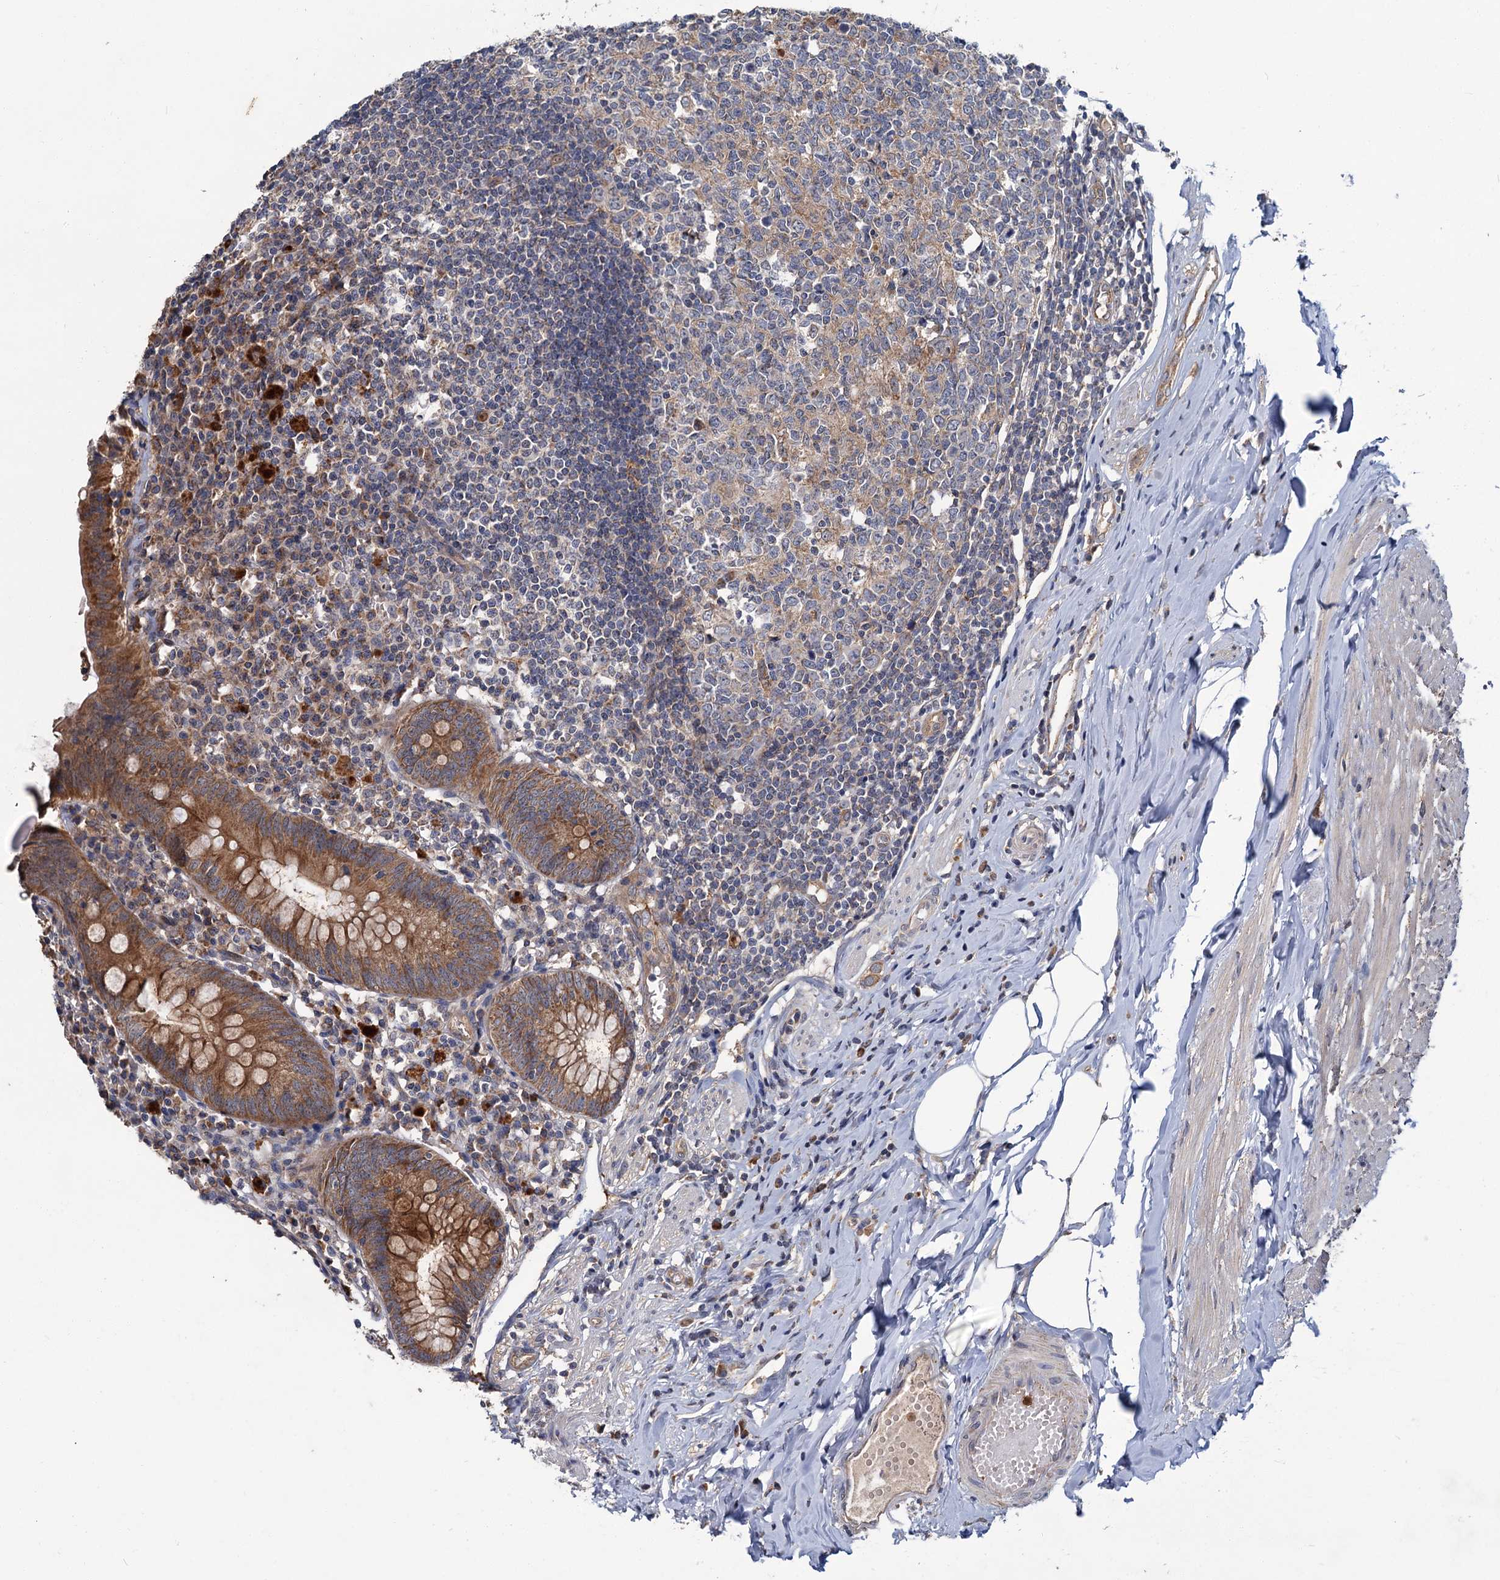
{"staining": {"intensity": "strong", "quantity": ">75%", "location": "cytoplasmic/membranous"}, "tissue": "appendix", "cell_type": "Glandular cells", "image_type": "normal", "snomed": [{"axis": "morphology", "description": "Normal tissue, NOS"}, {"axis": "topography", "description": "Appendix"}], "caption": "Protein staining shows strong cytoplasmic/membranous expression in approximately >75% of glandular cells in benign appendix.", "gene": "DYNC2H1", "patient": {"sex": "female", "age": 54}}